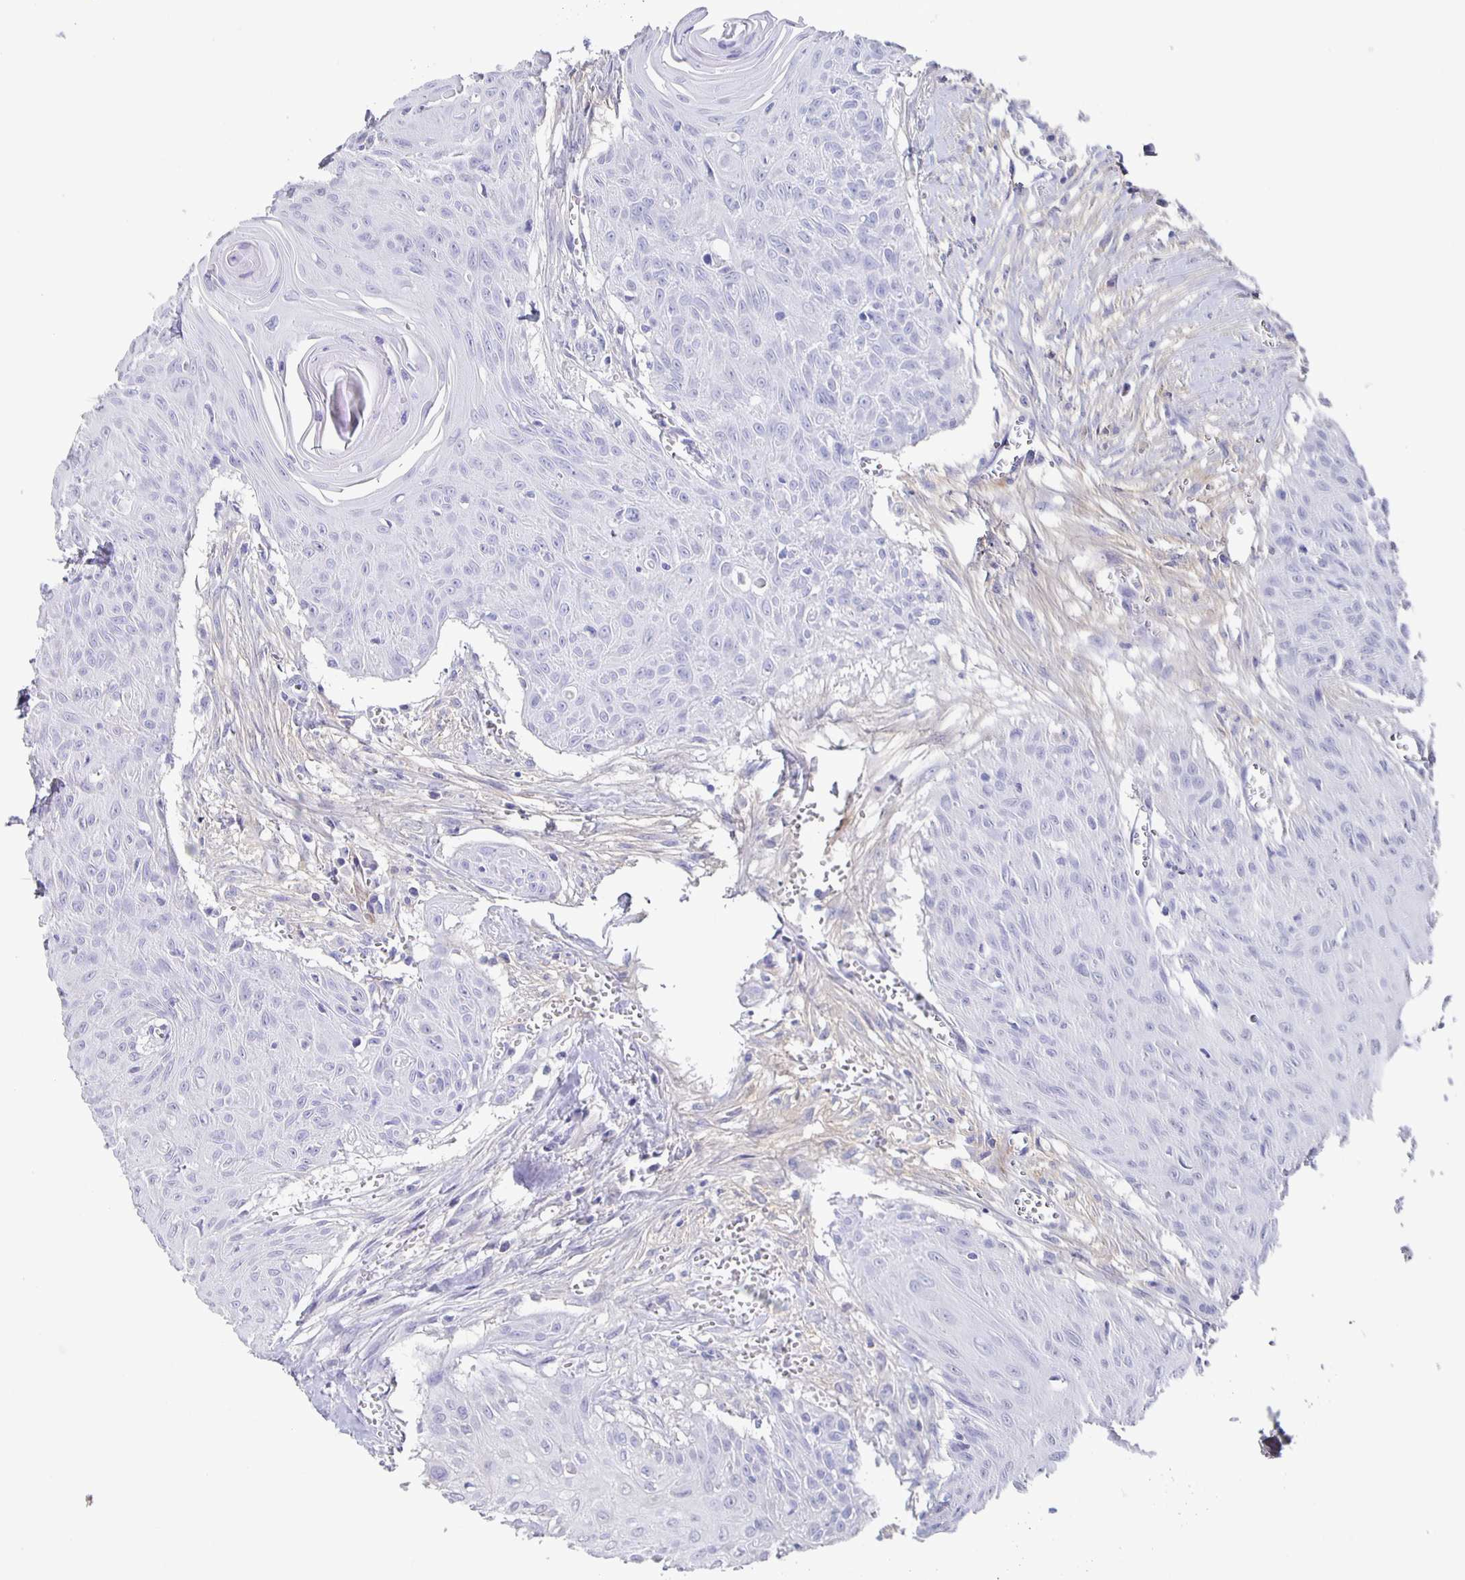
{"staining": {"intensity": "negative", "quantity": "none", "location": "none"}, "tissue": "head and neck cancer", "cell_type": "Tumor cells", "image_type": "cancer", "snomed": [{"axis": "morphology", "description": "Squamous cell carcinoma, NOS"}, {"axis": "topography", "description": "Lymph node"}, {"axis": "topography", "description": "Salivary gland"}, {"axis": "topography", "description": "Head-Neck"}], "caption": "This is an IHC histopathology image of head and neck squamous cell carcinoma. There is no positivity in tumor cells.", "gene": "FGA", "patient": {"sex": "female", "age": 74}}